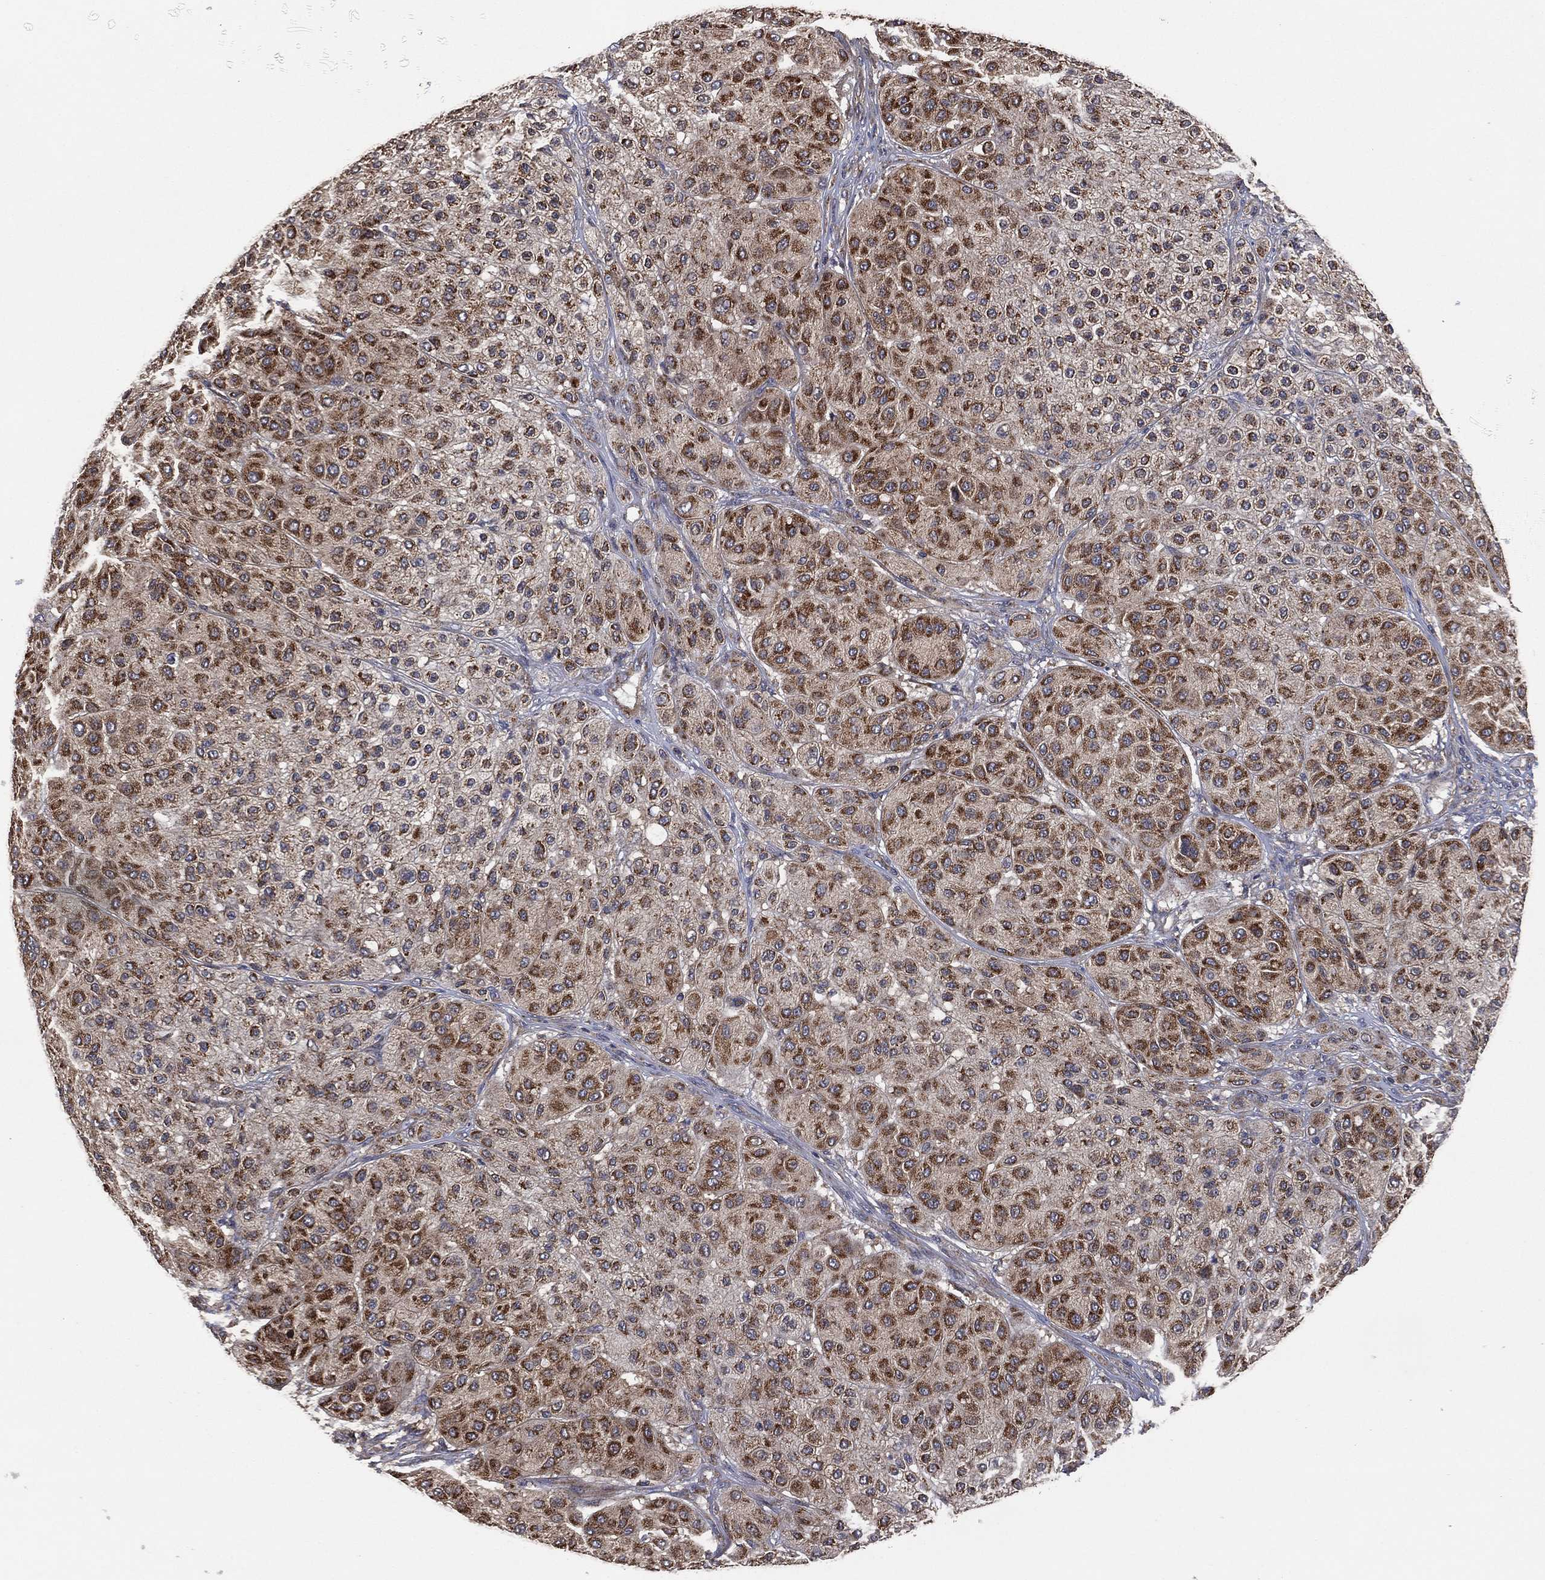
{"staining": {"intensity": "strong", "quantity": "25%-75%", "location": "cytoplasmic/membranous"}, "tissue": "melanoma", "cell_type": "Tumor cells", "image_type": "cancer", "snomed": [{"axis": "morphology", "description": "Malignant melanoma, Metastatic site"}, {"axis": "topography", "description": "Smooth muscle"}], "caption": "Strong cytoplasmic/membranous expression for a protein is appreciated in approximately 25%-75% of tumor cells of malignant melanoma (metastatic site) using immunohistochemistry (IHC).", "gene": "LIMD1", "patient": {"sex": "male", "age": 41}}